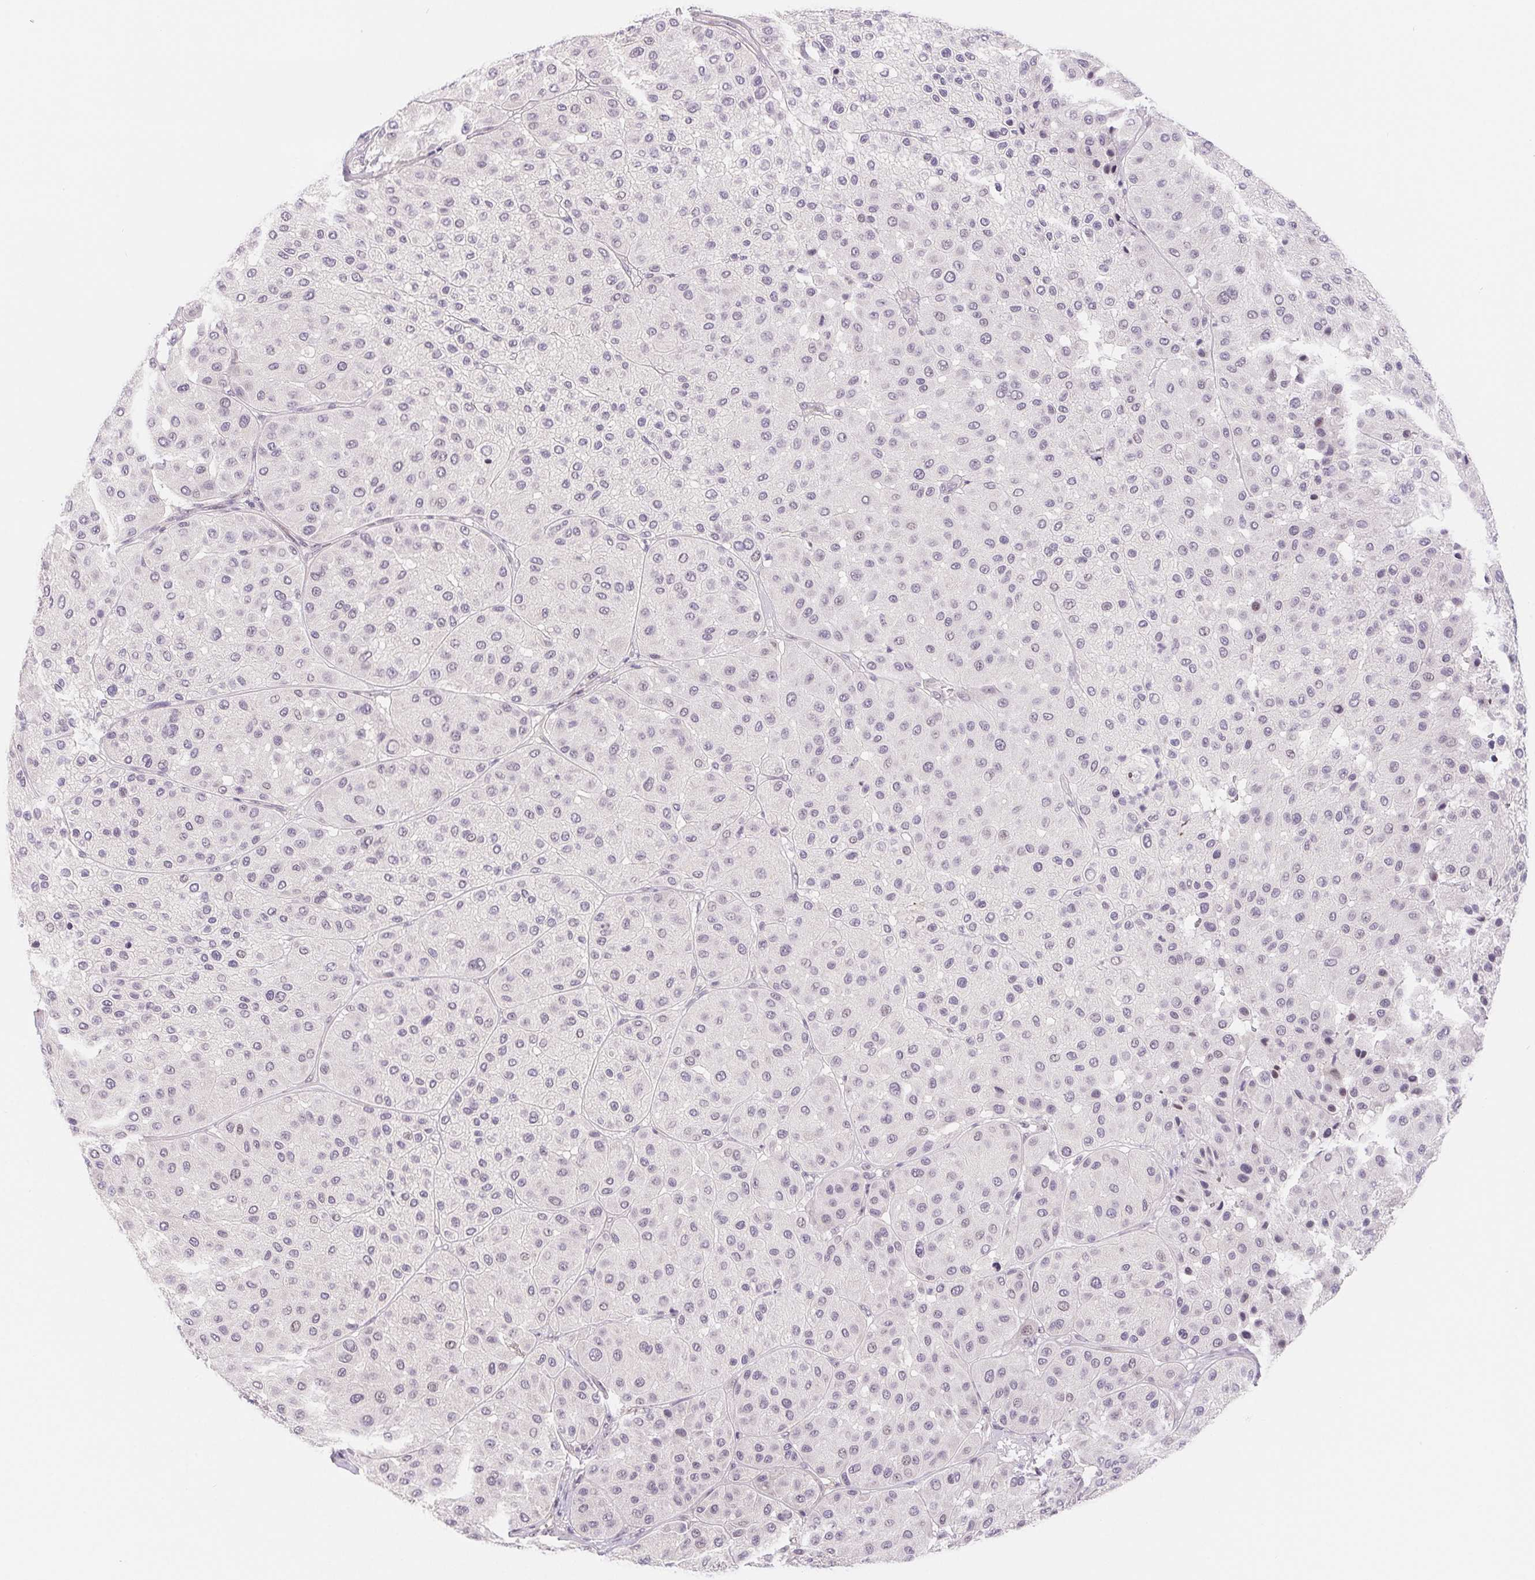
{"staining": {"intensity": "negative", "quantity": "none", "location": "none"}, "tissue": "melanoma", "cell_type": "Tumor cells", "image_type": "cancer", "snomed": [{"axis": "morphology", "description": "Malignant melanoma, Metastatic site"}, {"axis": "topography", "description": "Smooth muscle"}], "caption": "This is an immunohistochemistry image of melanoma. There is no staining in tumor cells.", "gene": "LCA5L", "patient": {"sex": "male", "age": 41}}